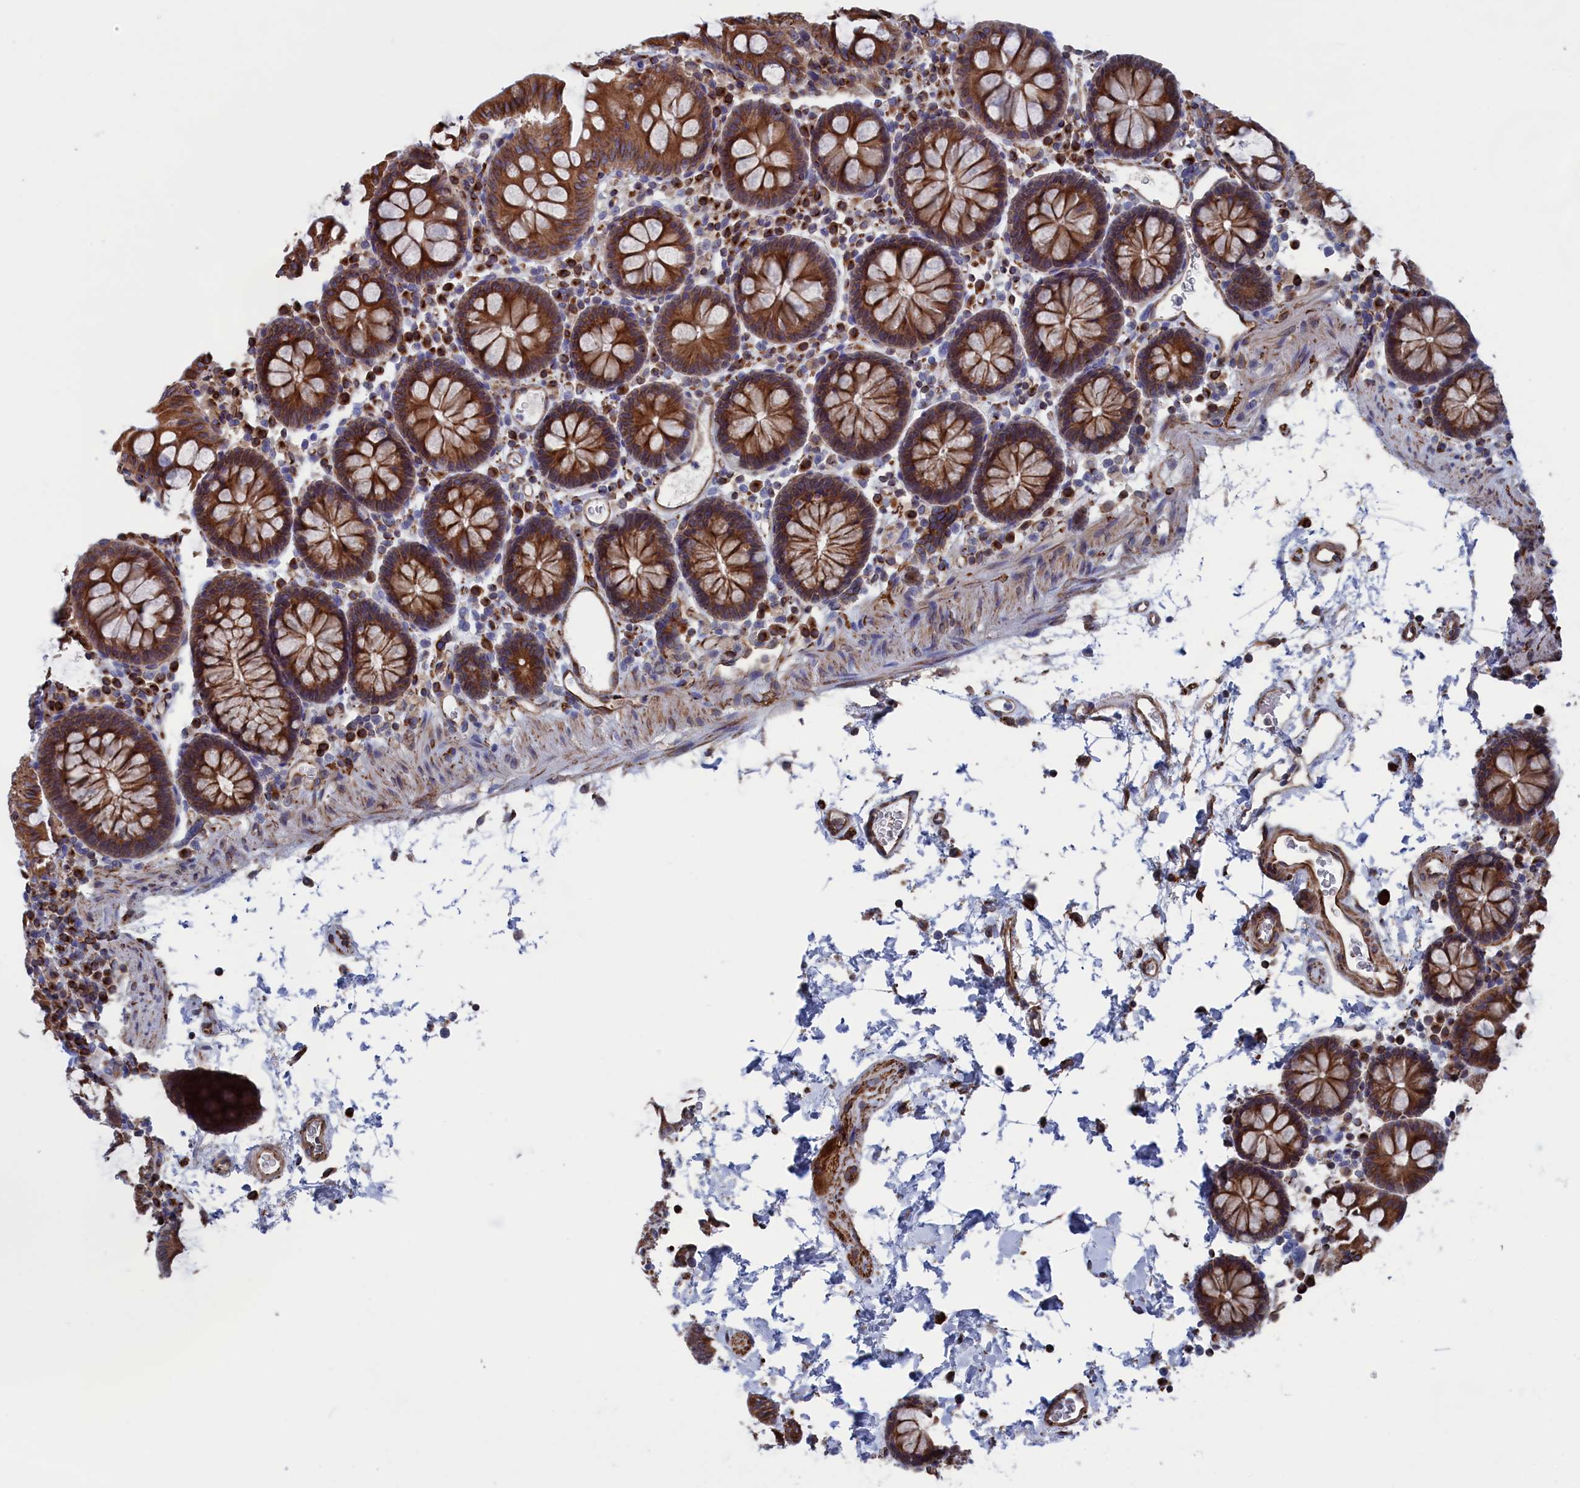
{"staining": {"intensity": "moderate", "quantity": ">75%", "location": "cytoplasmic/membranous"}, "tissue": "colon", "cell_type": "Endothelial cells", "image_type": "normal", "snomed": [{"axis": "morphology", "description": "Normal tissue, NOS"}, {"axis": "topography", "description": "Colon"}], "caption": "High-power microscopy captured an immunohistochemistry histopathology image of unremarkable colon, revealing moderate cytoplasmic/membranous positivity in about >75% of endothelial cells.", "gene": "NUTF2", "patient": {"sex": "male", "age": 75}}